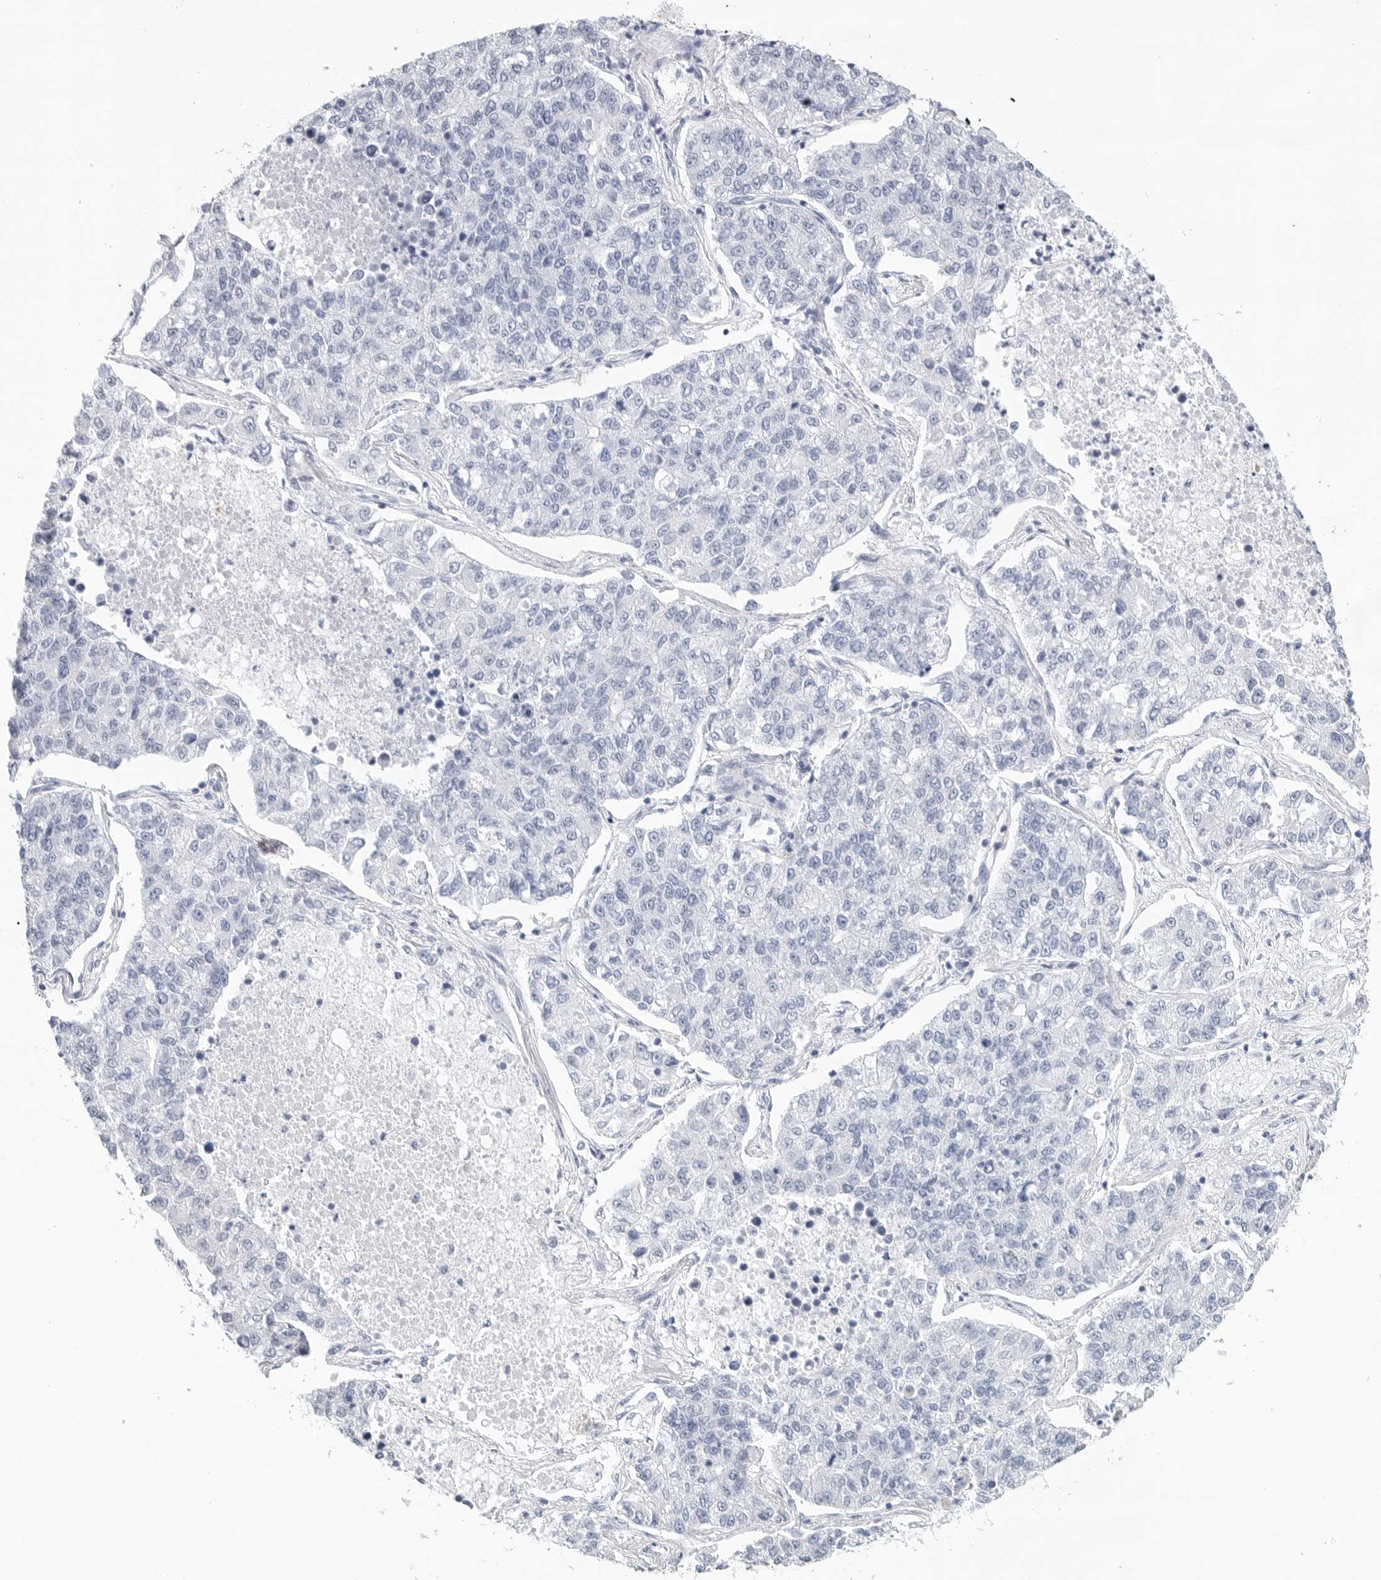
{"staining": {"intensity": "negative", "quantity": "none", "location": "none"}, "tissue": "lung cancer", "cell_type": "Tumor cells", "image_type": "cancer", "snomed": [{"axis": "morphology", "description": "Adenocarcinoma, NOS"}, {"axis": "topography", "description": "Lung"}], "caption": "Tumor cells show no significant protein staining in adenocarcinoma (lung).", "gene": "SLC19A1", "patient": {"sex": "male", "age": 49}}